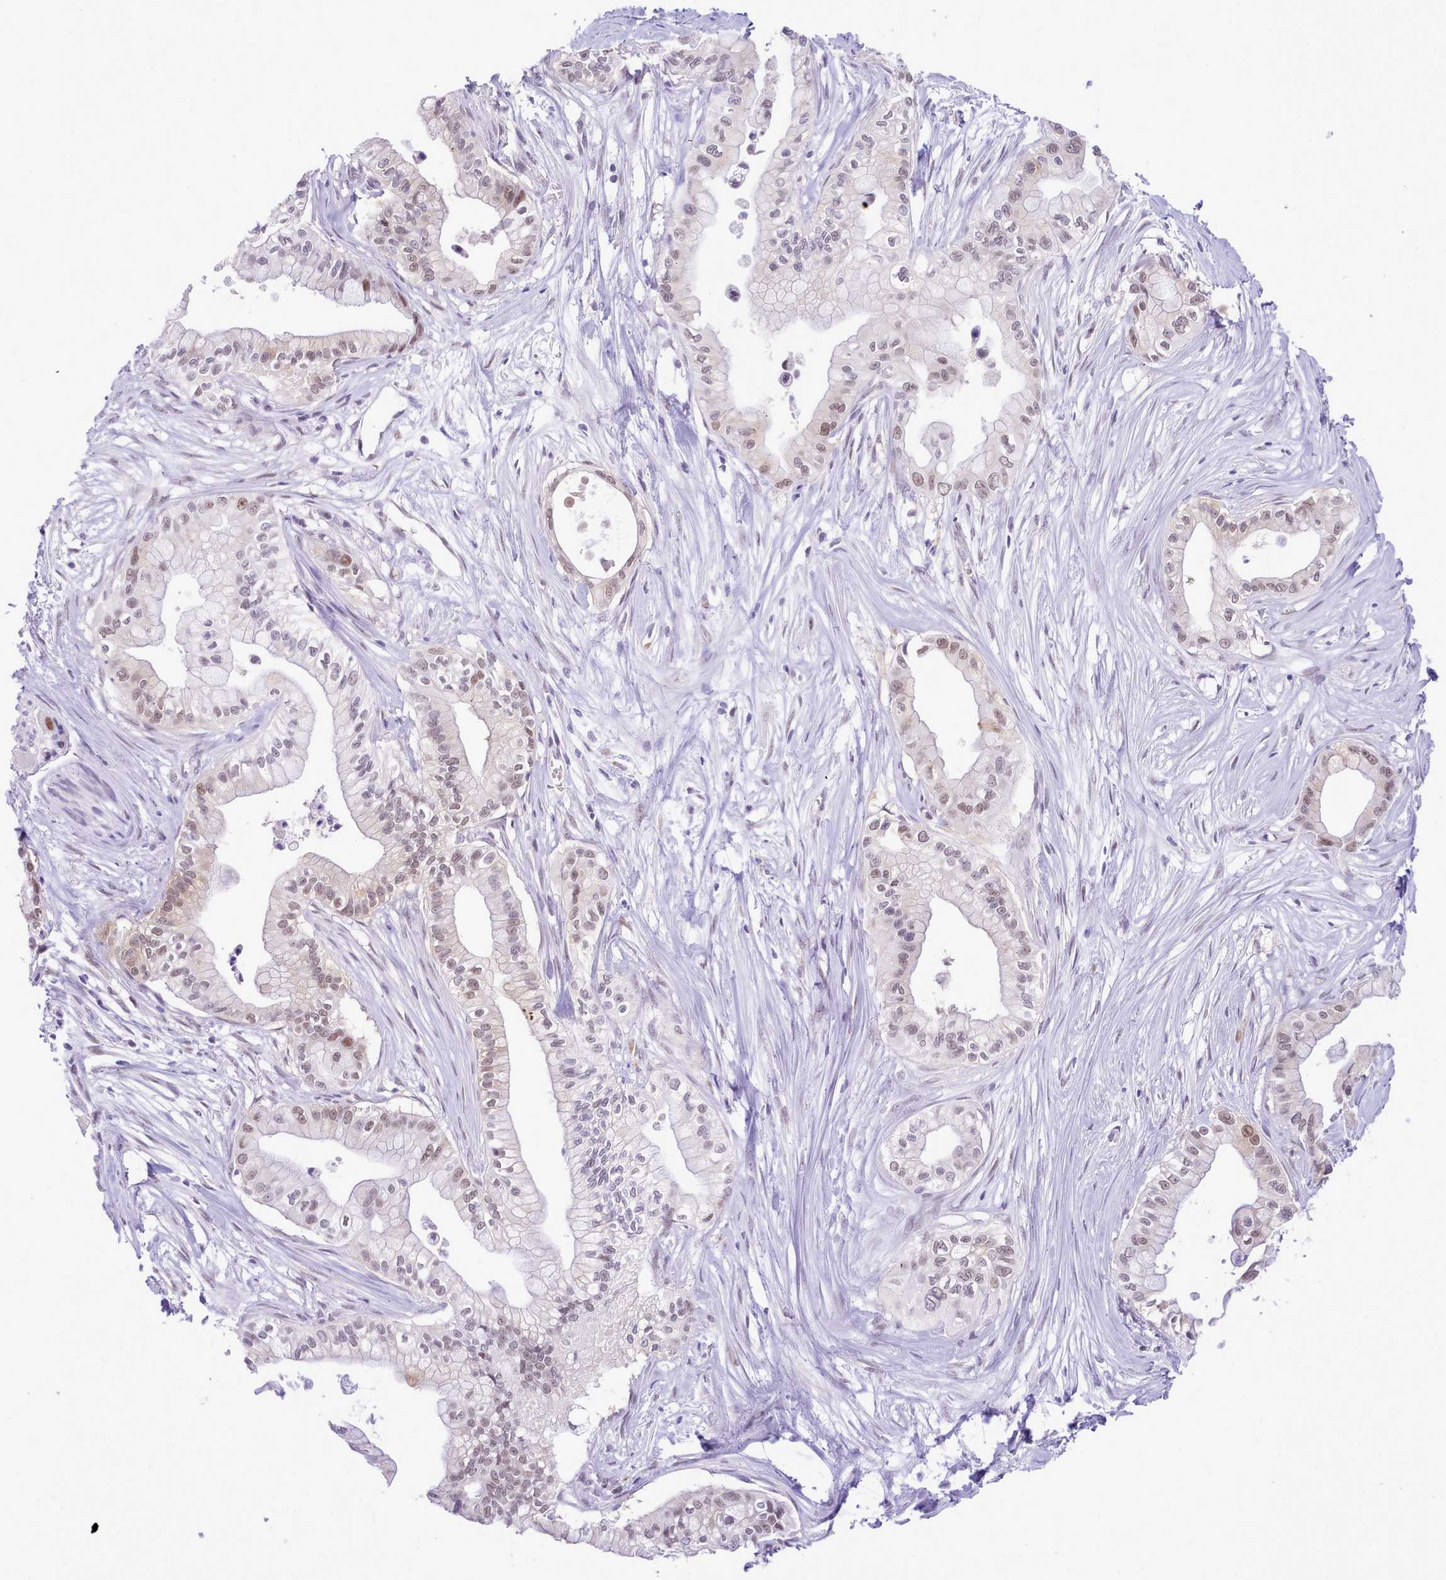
{"staining": {"intensity": "moderate", "quantity": "<25%", "location": "nuclear"}, "tissue": "pancreatic cancer", "cell_type": "Tumor cells", "image_type": "cancer", "snomed": [{"axis": "morphology", "description": "Adenocarcinoma, NOS"}, {"axis": "topography", "description": "Pancreas"}], "caption": "Moderate nuclear staining is identified in about <25% of tumor cells in adenocarcinoma (pancreatic). The staining was performed using DAB (3,3'-diaminobenzidine), with brown indicating positive protein expression. Nuclei are stained blue with hematoxylin.", "gene": "LRRC37A", "patient": {"sex": "male", "age": 78}}